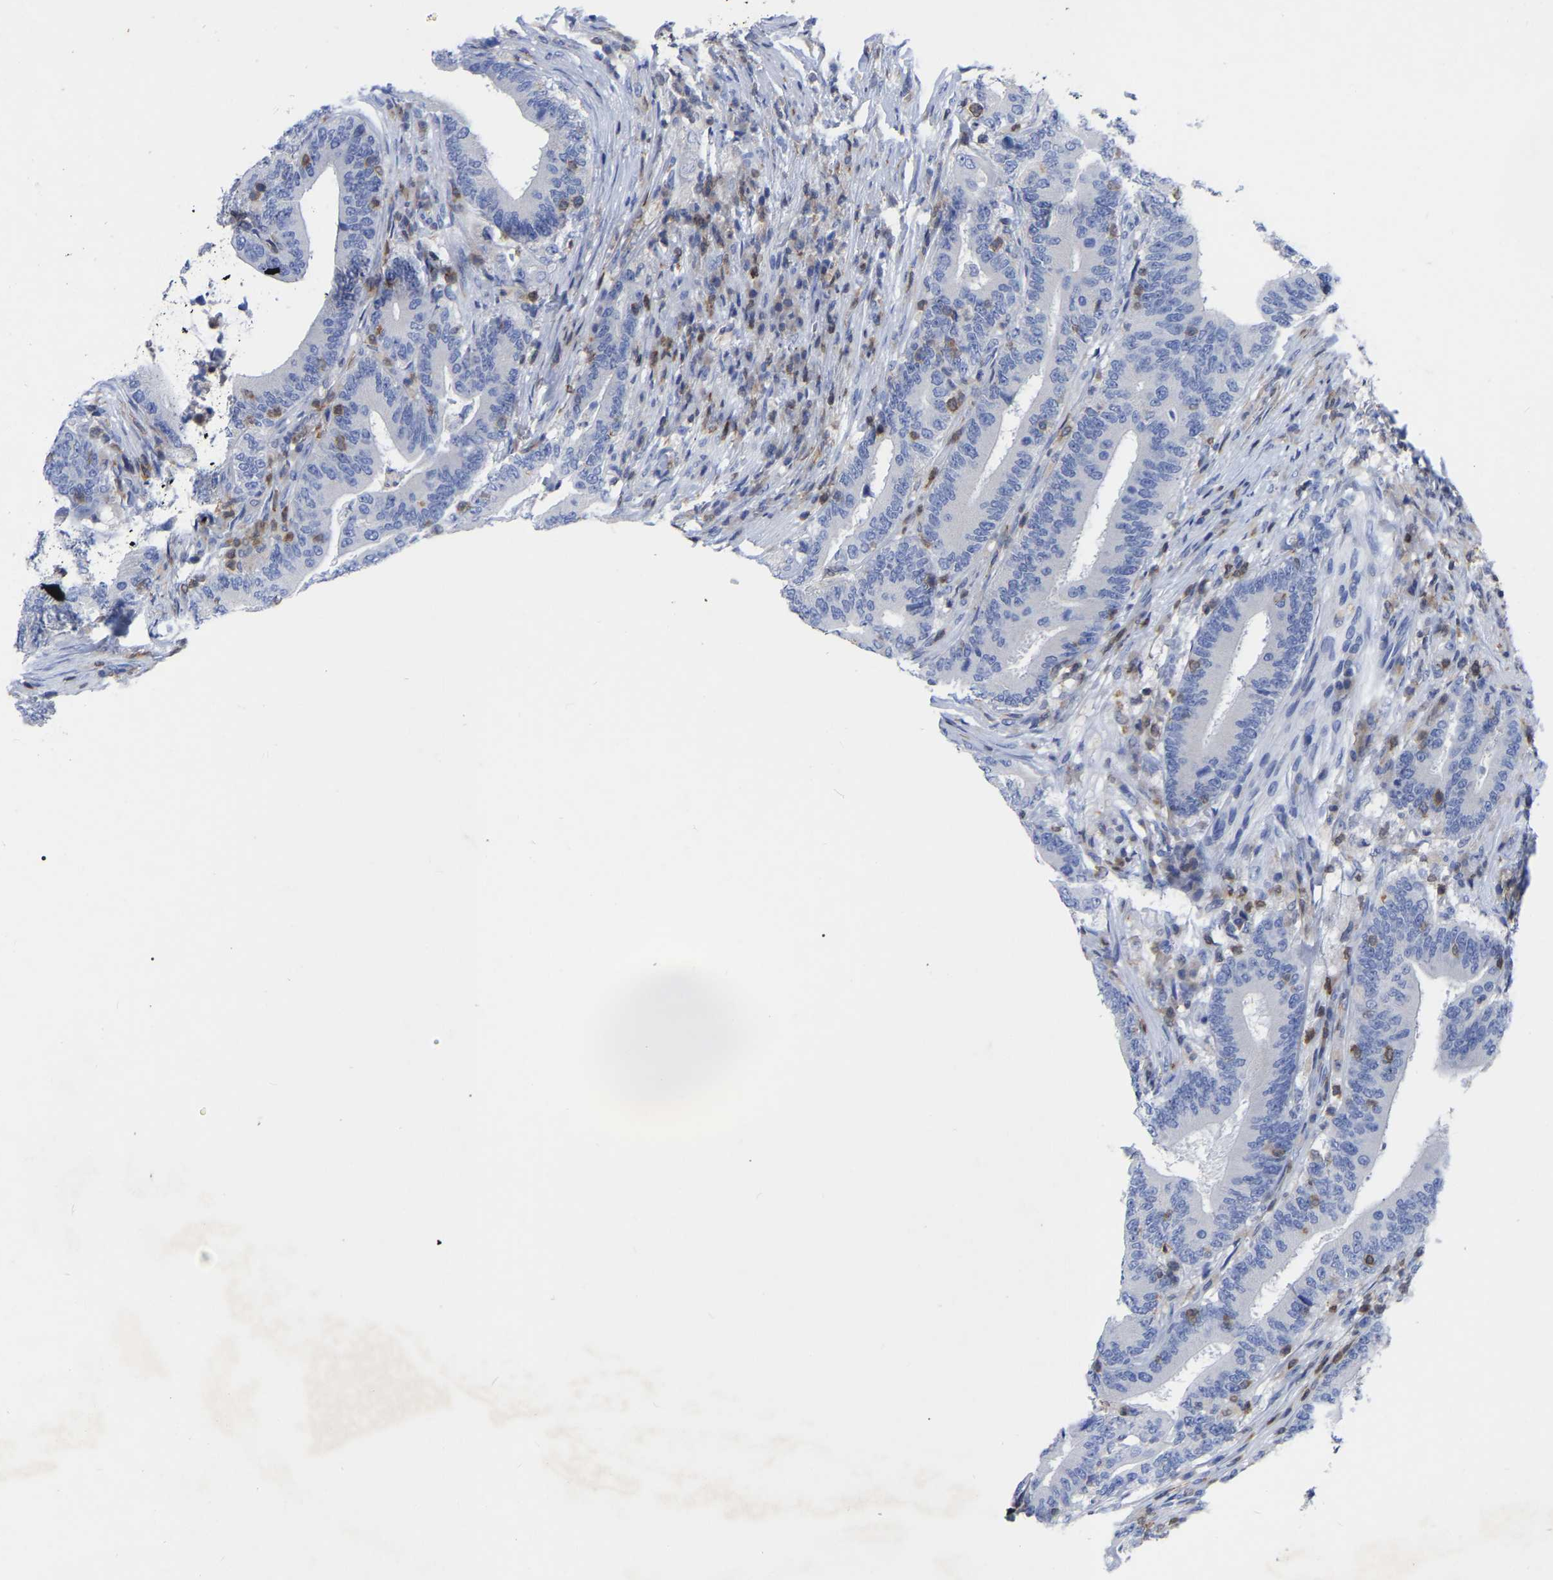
{"staining": {"intensity": "negative", "quantity": "none", "location": "none"}, "tissue": "colorectal cancer", "cell_type": "Tumor cells", "image_type": "cancer", "snomed": [{"axis": "morphology", "description": "Adenocarcinoma, NOS"}, {"axis": "topography", "description": "Colon"}], "caption": "This is a photomicrograph of IHC staining of colorectal cancer, which shows no expression in tumor cells.", "gene": "PTPN7", "patient": {"sex": "female", "age": 66}}